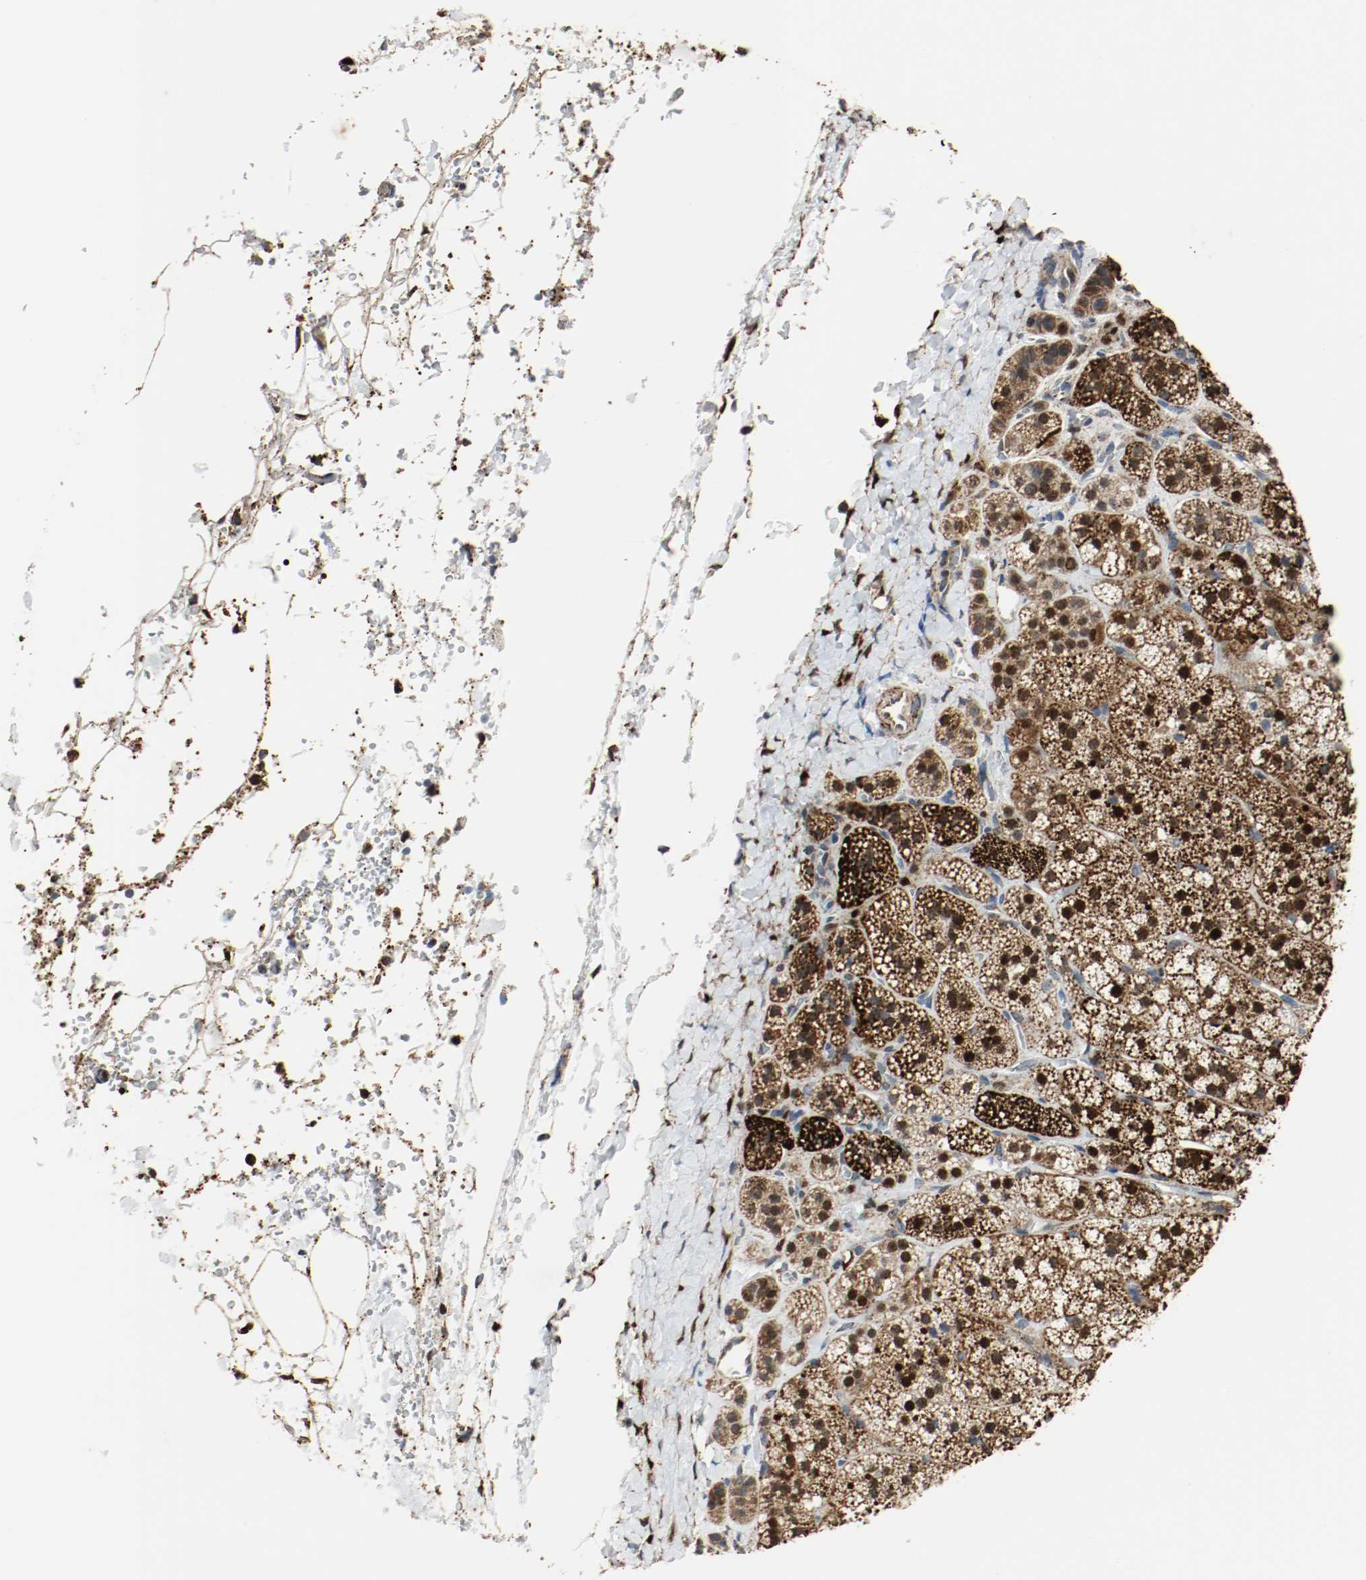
{"staining": {"intensity": "strong", "quantity": ">75%", "location": "cytoplasmic/membranous,nuclear"}, "tissue": "adrenal gland", "cell_type": "Glandular cells", "image_type": "normal", "snomed": [{"axis": "morphology", "description": "Normal tissue, NOS"}, {"axis": "topography", "description": "Adrenal gland"}], "caption": "Adrenal gland stained with IHC displays strong cytoplasmic/membranous,nuclear staining in about >75% of glandular cells. The protein of interest is stained brown, and the nuclei are stained in blue (DAB (3,3'-diaminobenzidine) IHC with brightfield microscopy, high magnification).", "gene": "ALDH4A1", "patient": {"sex": "female", "age": 44}}